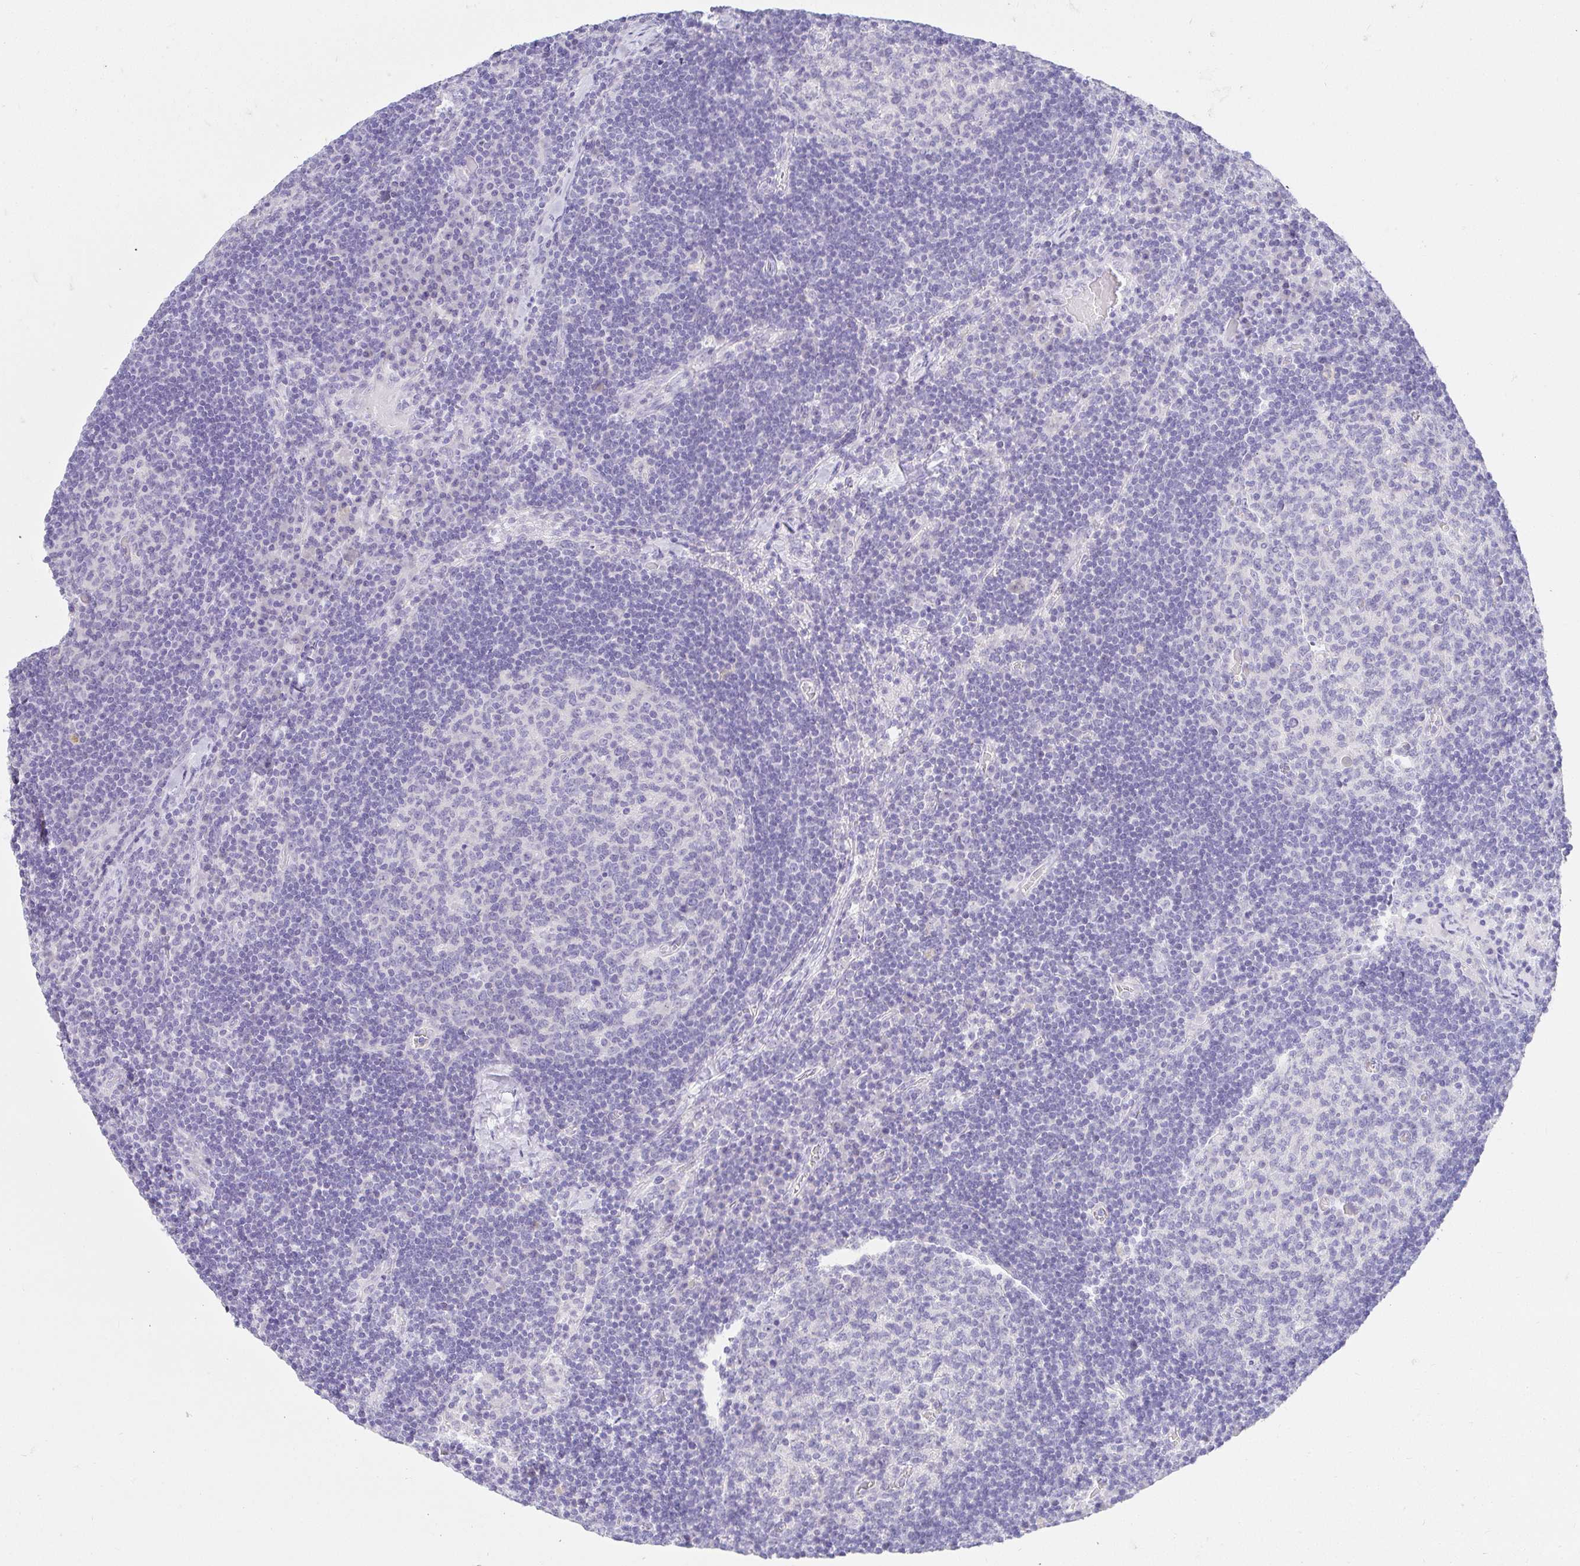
{"staining": {"intensity": "negative", "quantity": "none", "location": "none"}, "tissue": "lymph node", "cell_type": "Germinal center cells", "image_type": "normal", "snomed": [{"axis": "morphology", "description": "Normal tissue, NOS"}, {"axis": "topography", "description": "Lymph node"}], "caption": "IHC histopathology image of unremarkable lymph node stained for a protein (brown), which demonstrates no staining in germinal center cells.", "gene": "VGLL1", "patient": {"sex": "male", "age": 67}}